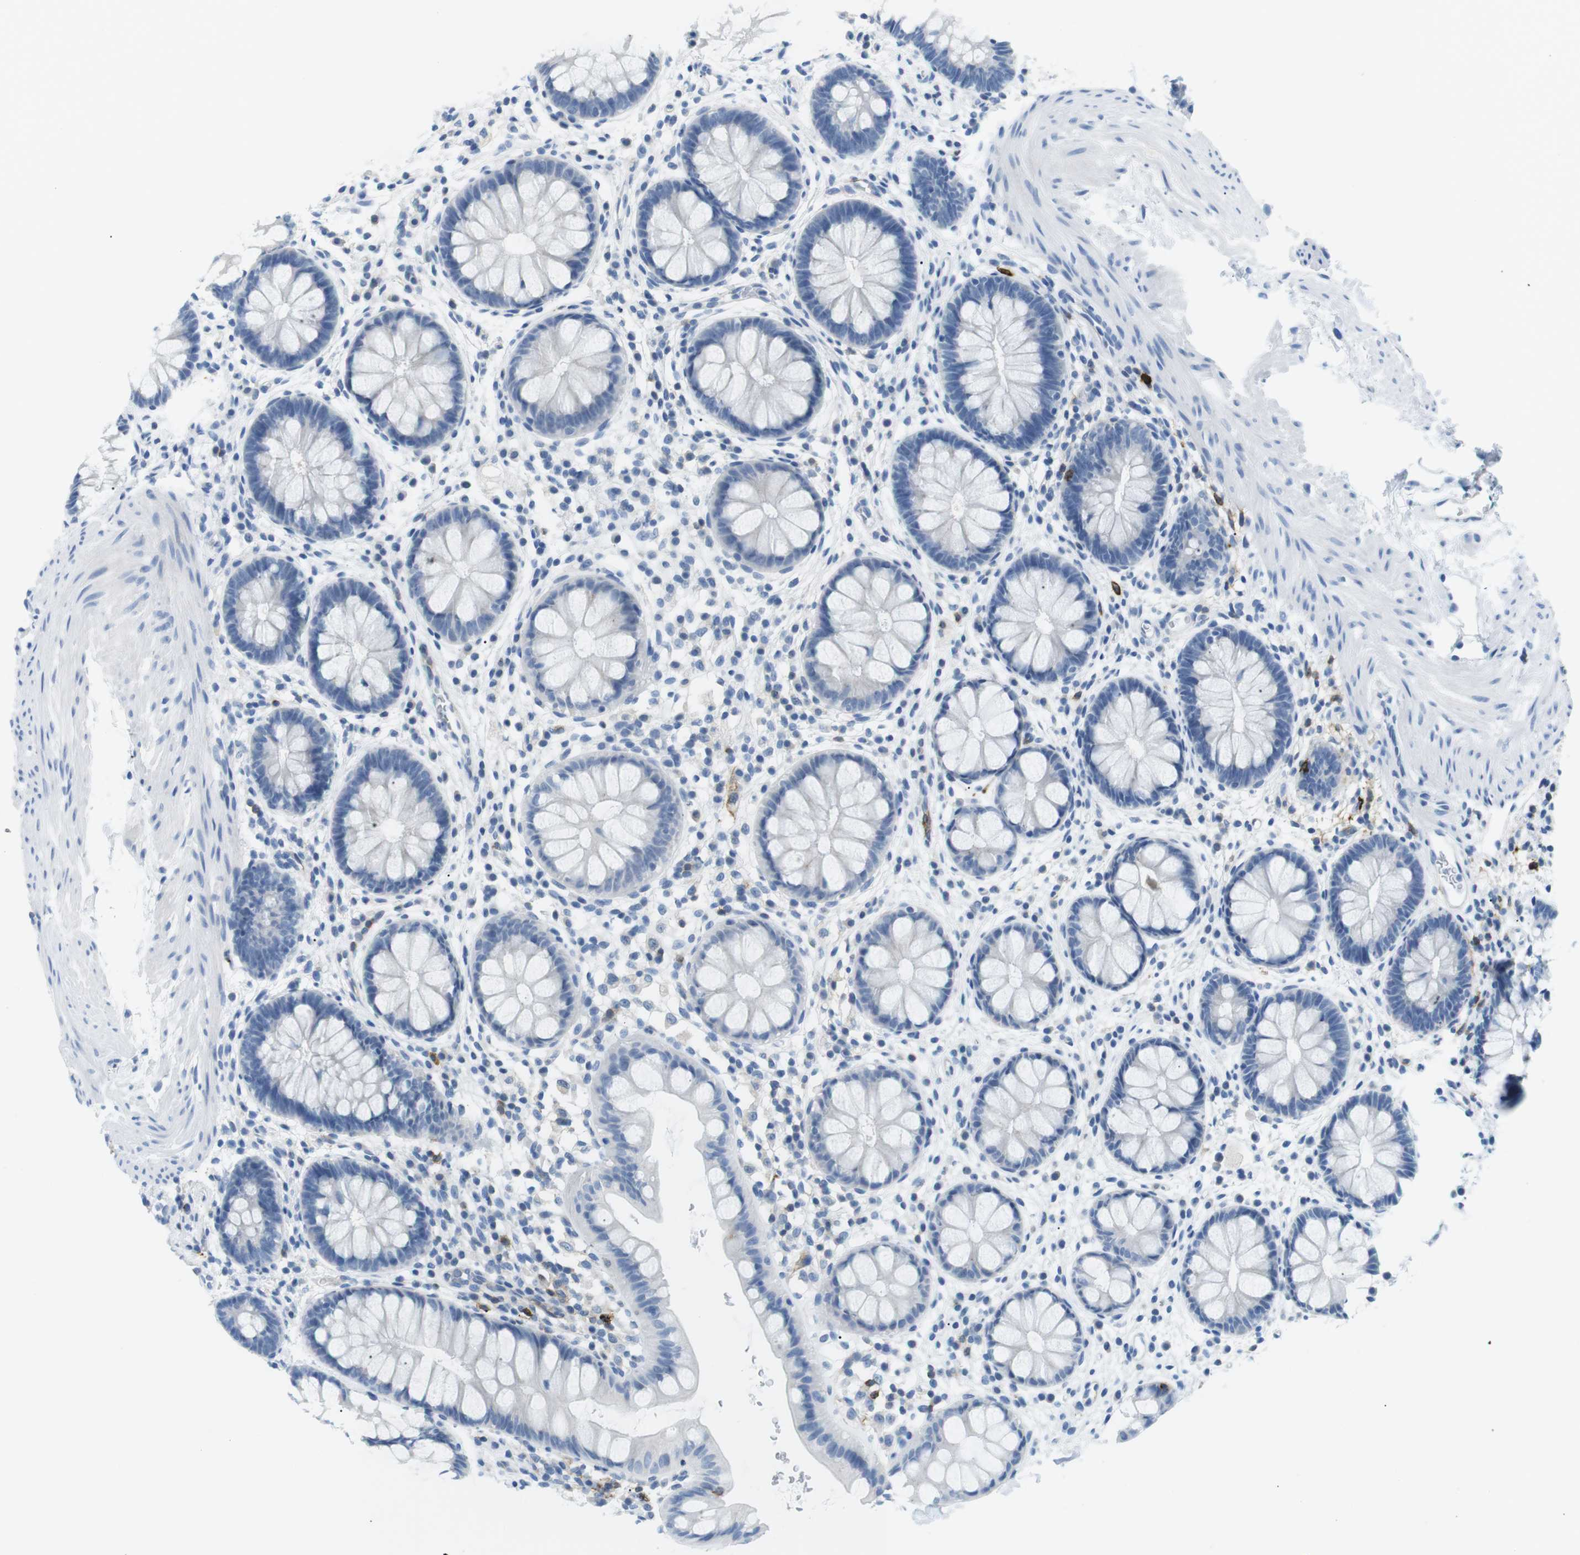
{"staining": {"intensity": "negative", "quantity": "none", "location": "none"}, "tissue": "rectum", "cell_type": "Glandular cells", "image_type": "normal", "snomed": [{"axis": "morphology", "description": "Normal tissue, NOS"}, {"axis": "topography", "description": "Rectum"}], "caption": "High magnification brightfield microscopy of benign rectum stained with DAB (3,3'-diaminobenzidine) (brown) and counterstained with hematoxylin (blue): glandular cells show no significant expression.", "gene": "TNFRSF4", "patient": {"sex": "female", "age": 24}}